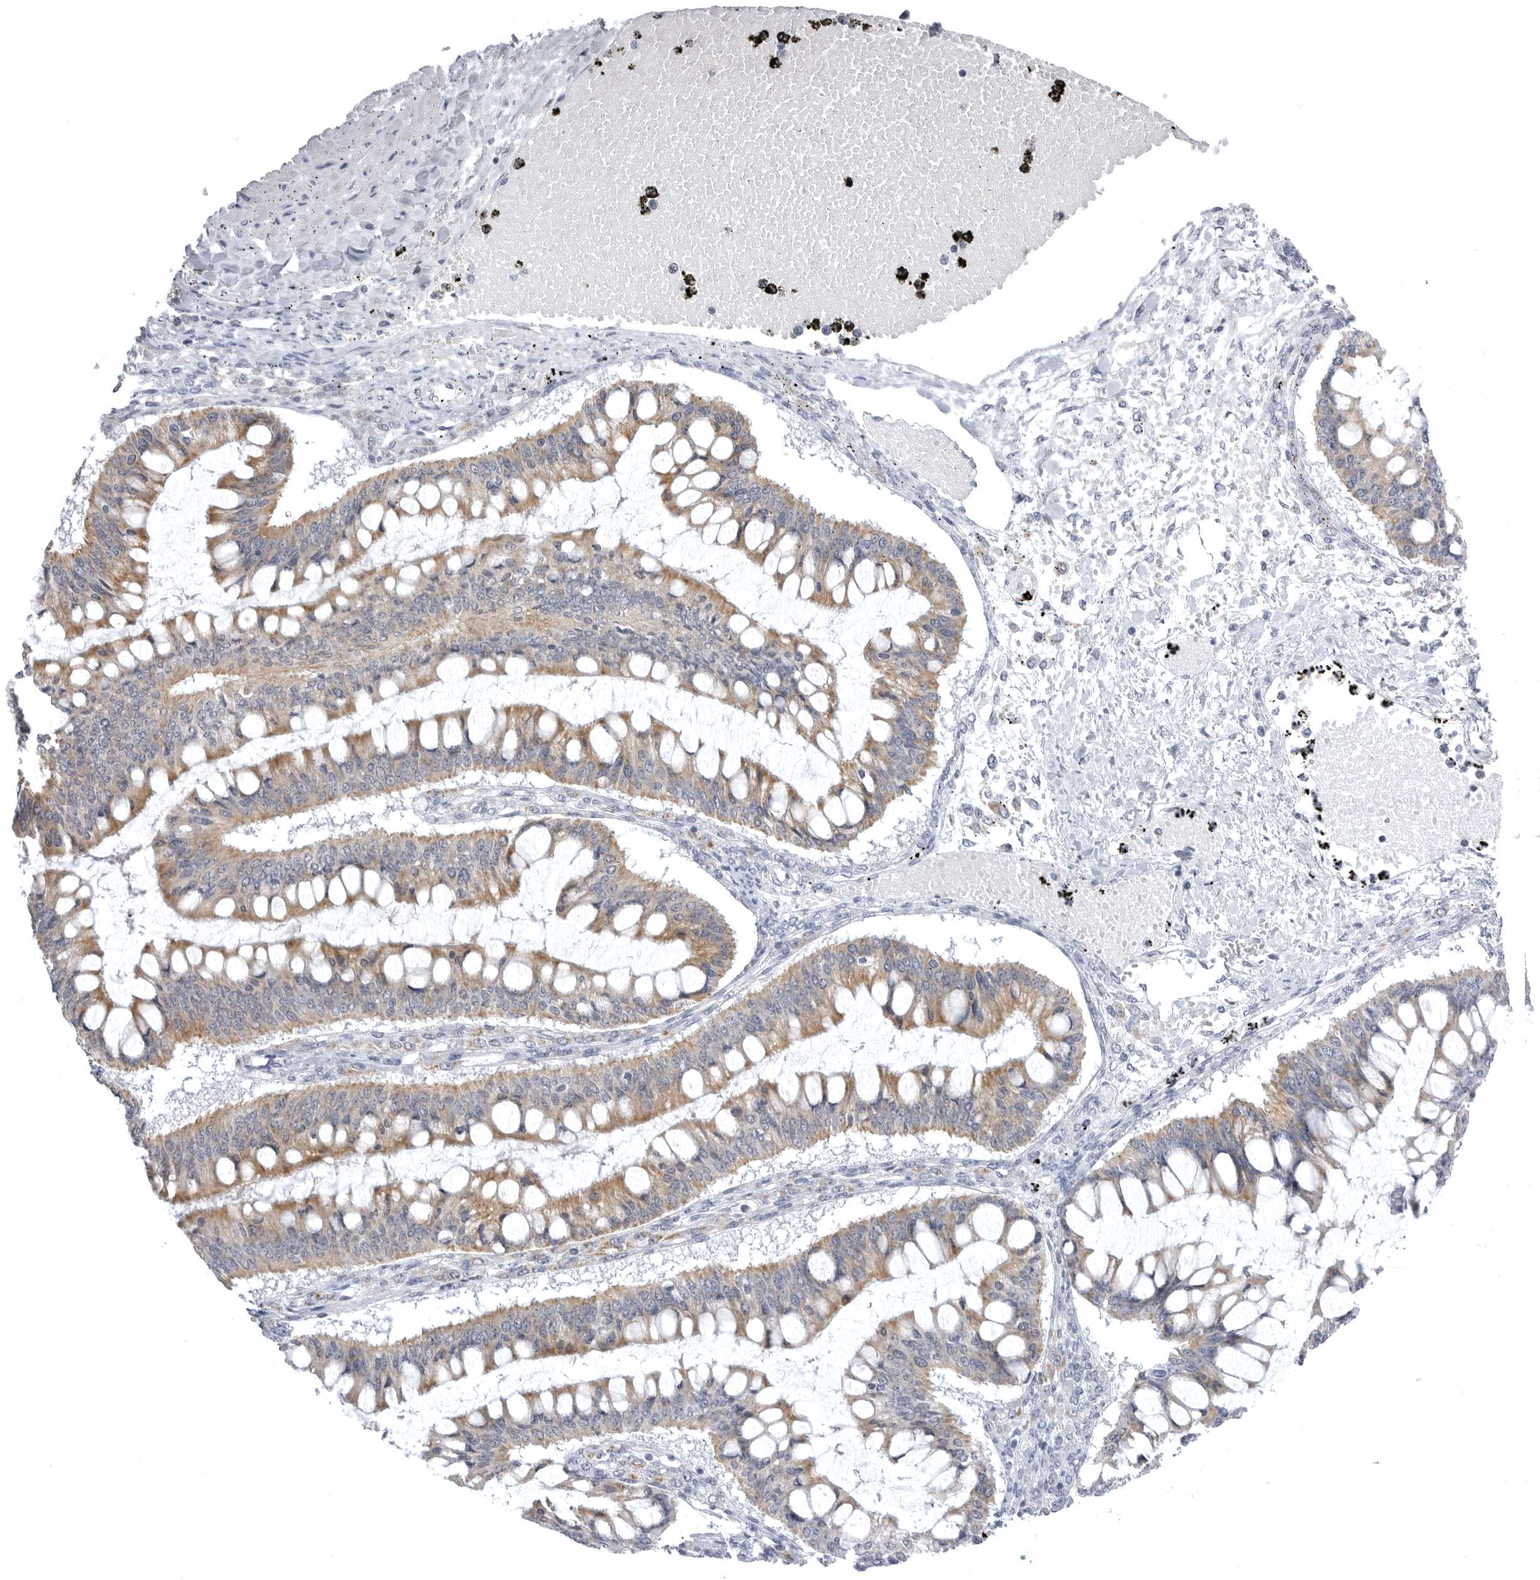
{"staining": {"intensity": "moderate", "quantity": ">75%", "location": "cytoplasmic/membranous"}, "tissue": "ovarian cancer", "cell_type": "Tumor cells", "image_type": "cancer", "snomed": [{"axis": "morphology", "description": "Cystadenocarcinoma, mucinous, NOS"}, {"axis": "topography", "description": "Ovary"}], "caption": "Immunohistochemical staining of ovarian cancer demonstrates medium levels of moderate cytoplasmic/membranous protein positivity in about >75% of tumor cells.", "gene": "TUFM", "patient": {"sex": "female", "age": 73}}